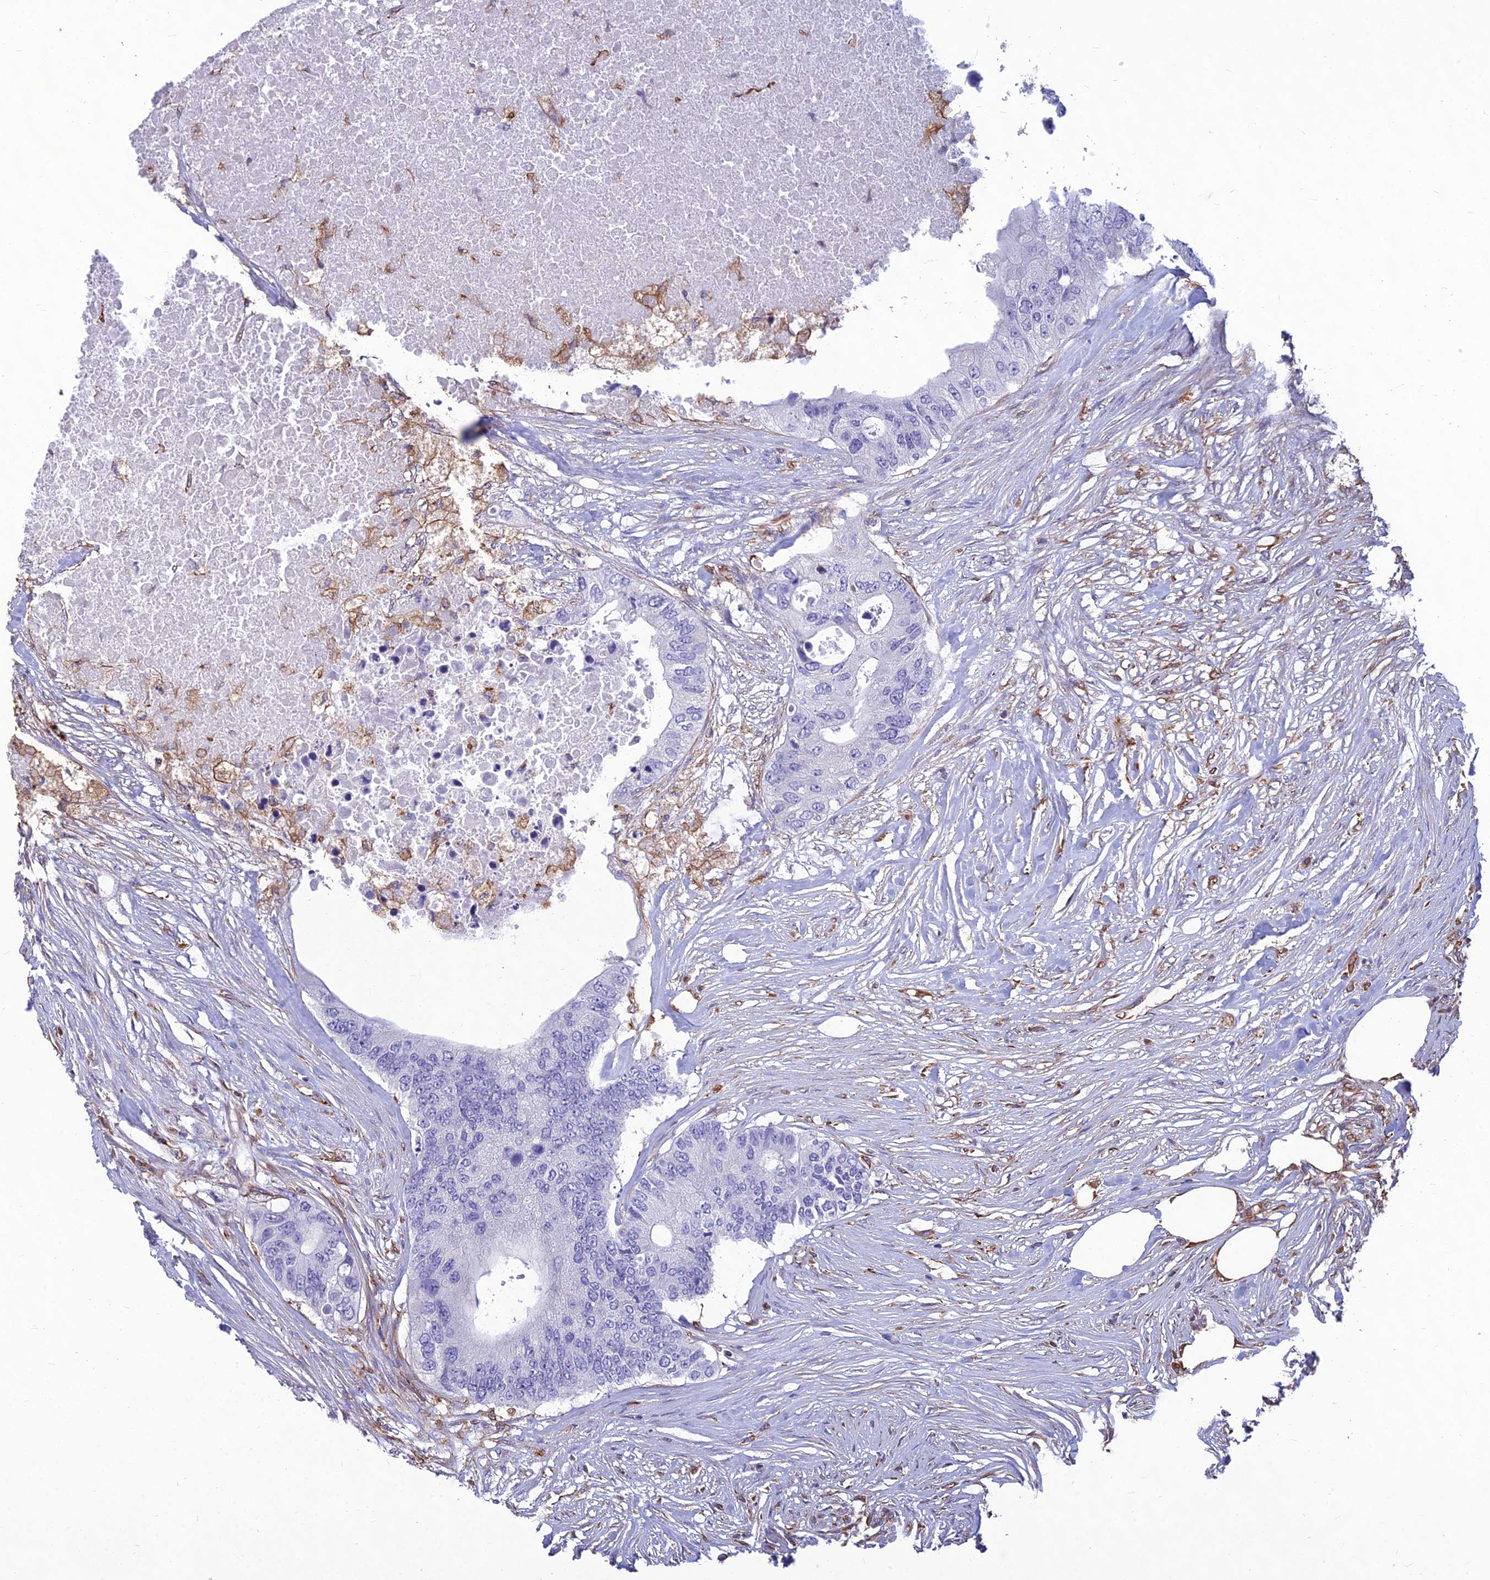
{"staining": {"intensity": "negative", "quantity": "none", "location": "none"}, "tissue": "colorectal cancer", "cell_type": "Tumor cells", "image_type": "cancer", "snomed": [{"axis": "morphology", "description": "Adenocarcinoma, NOS"}, {"axis": "topography", "description": "Colon"}], "caption": "A high-resolution histopathology image shows IHC staining of colorectal adenocarcinoma, which demonstrates no significant expression in tumor cells.", "gene": "PSMD11", "patient": {"sex": "male", "age": 71}}